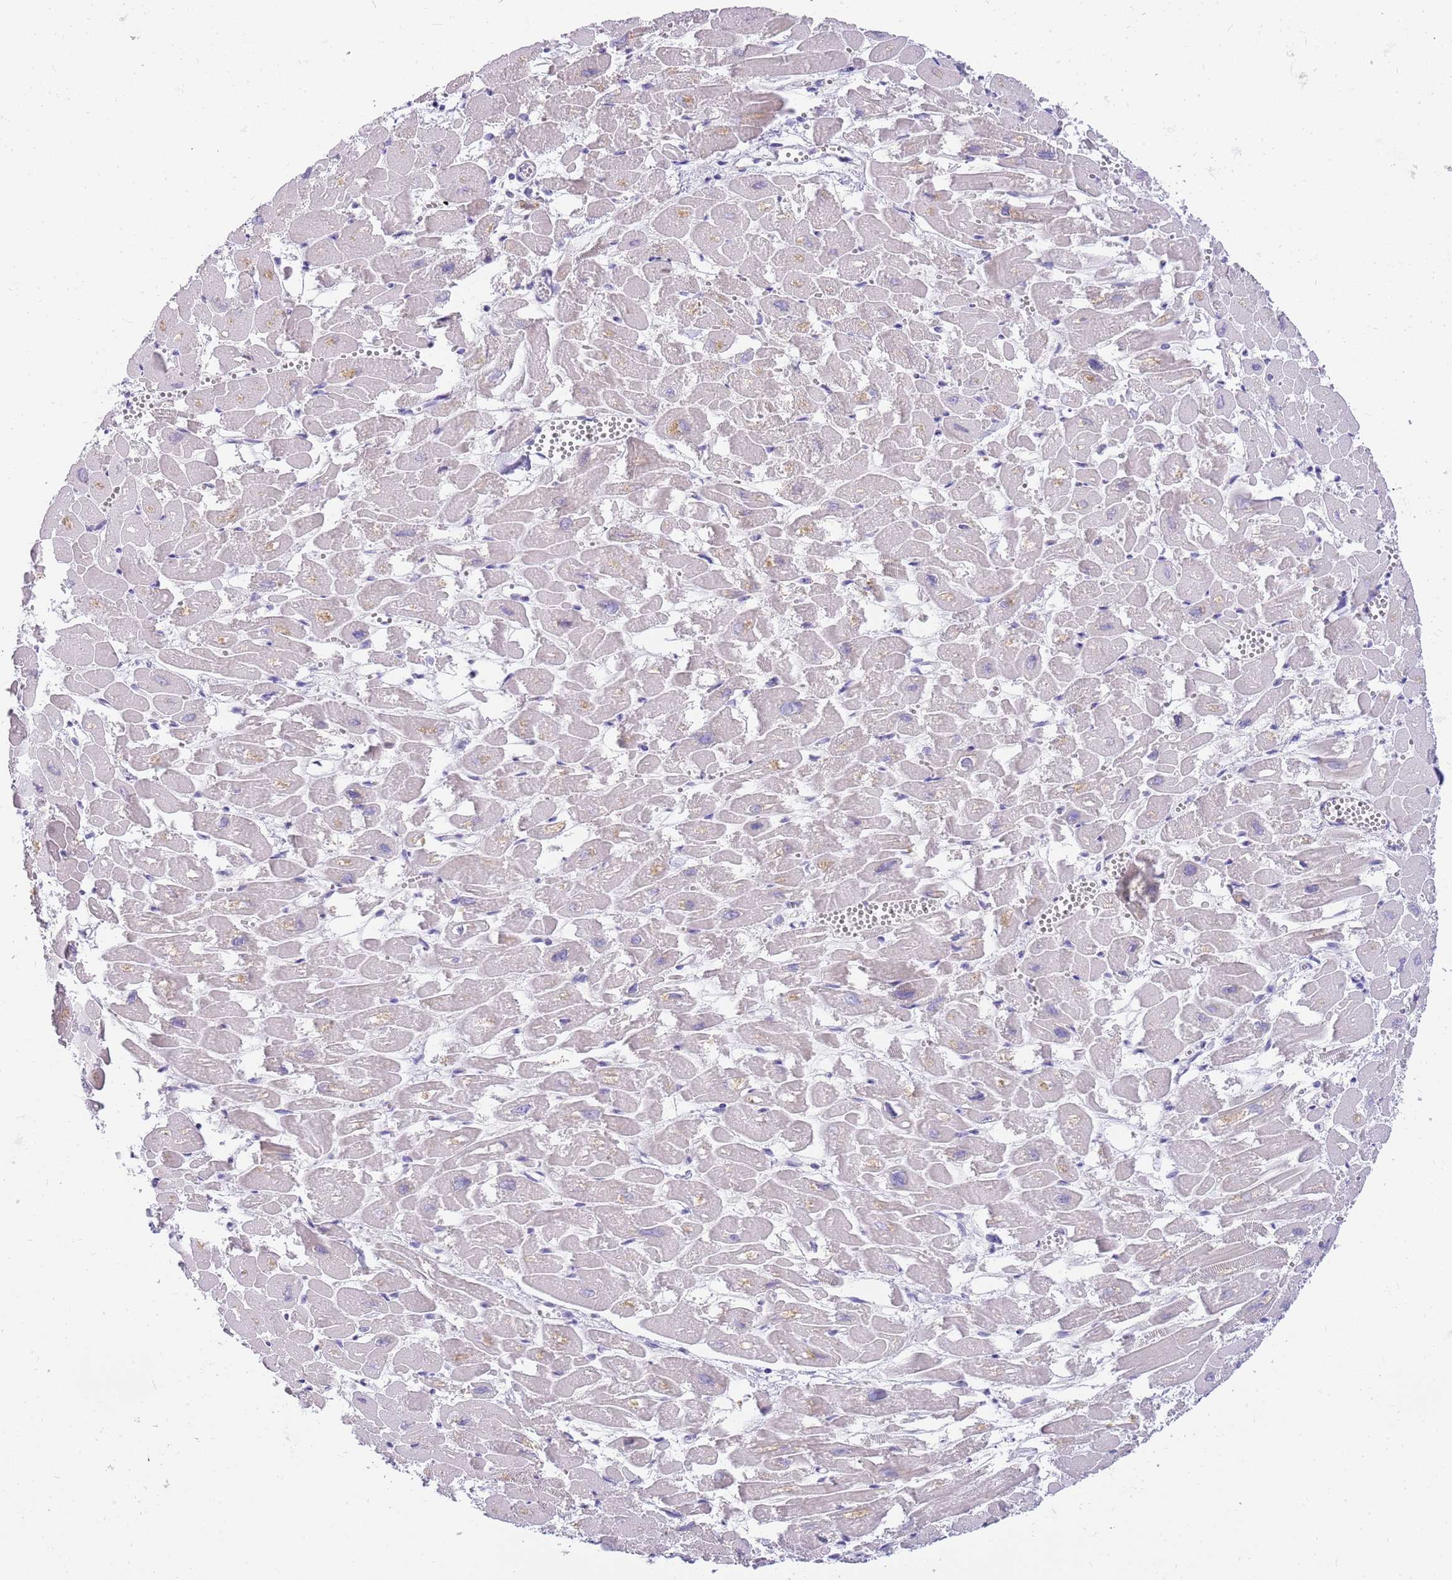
{"staining": {"intensity": "moderate", "quantity": "<25%", "location": "cytoplasmic/membranous"}, "tissue": "heart muscle", "cell_type": "Cardiomyocytes", "image_type": "normal", "snomed": [{"axis": "morphology", "description": "Normal tissue, NOS"}, {"axis": "topography", "description": "Heart"}], "caption": "The photomicrograph exhibits immunohistochemical staining of unremarkable heart muscle. There is moderate cytoplasmic/membranous expression is seen in about <25% of cardiomyocytes.", "gene": "DNAJA3", "patient": {"sex": "male", "age": 54}}